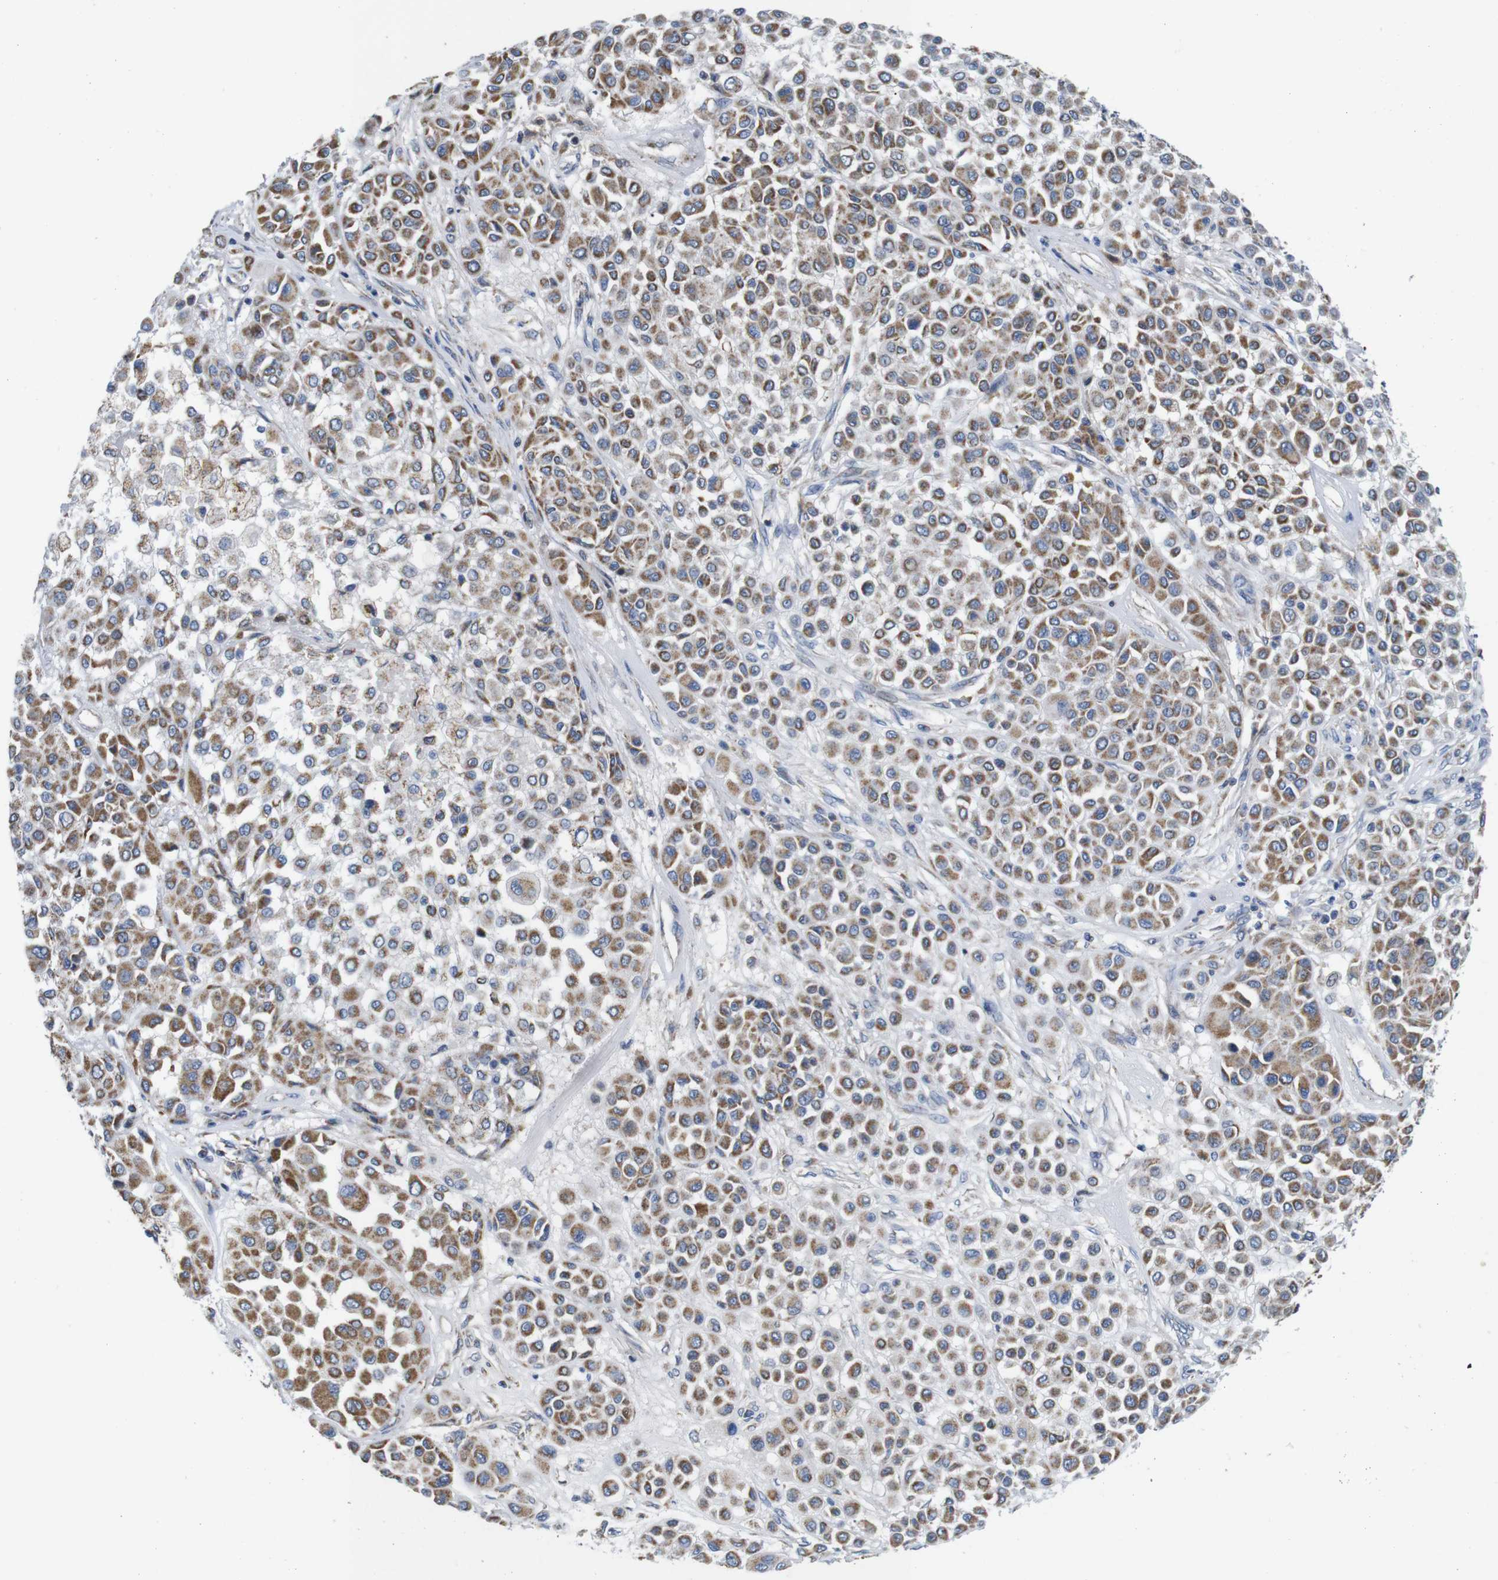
{"staining": {"intensity": "moderate", "quantity": ">75%", "location": "cytoplasmic/membranous"}, "tissue": "melanoma", "cell_type": "Tumor cells", "image_type": "cancer", "snomed": [{"axis": "morphology", "description": "Malignant melanoma, Metastatic site"}, {"axis": "topography", "description": "Soft tissue"}], "caption": "Protein staining of malignant melanoma (metastatic site) tissue shows moderate cytoplasmic/membranous expression in about >75% of tumor cells.", "gene": "F2RL1", "patient": {"sex": "male", "age": 41}}